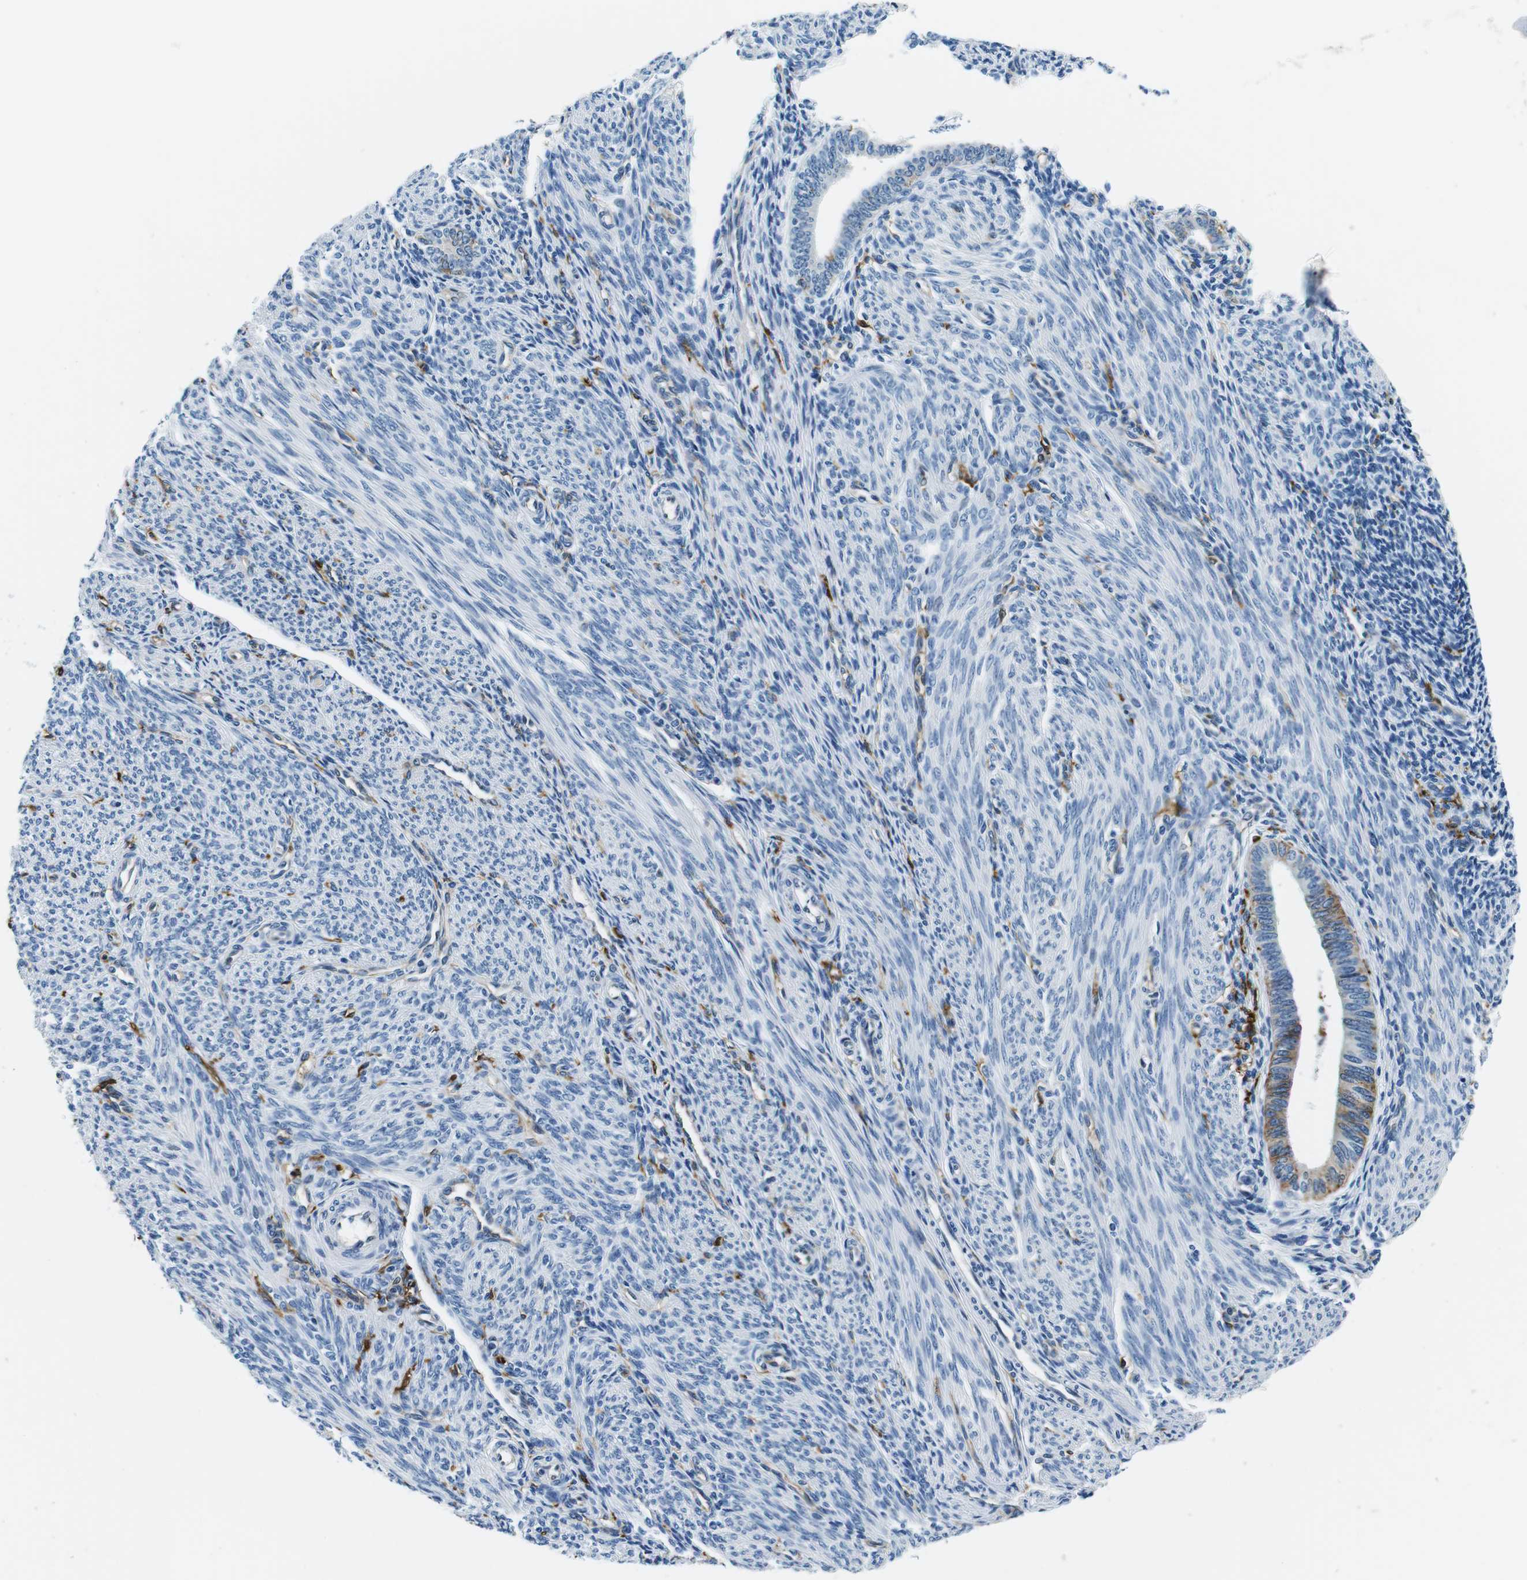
{"staining": {"intensity": "negative", "quantity": "none", "location": "none"}, "tissue": "endometrium", "cell_type": "Cells in endometrial stroma", "image_type": "normal", "snomed": [{"axis": "morphology", "description": "Normal tissue, NOS"}, {"axis": "topography", "description": "Endometrium"}], "caption": "High power microscopy photomicrograph of an IHC image of normal endometrium, revealing no significant positivity in cells in endometrial stroma.", "gene": "HLA", "patient": {"sex": "female", "age": 57}}